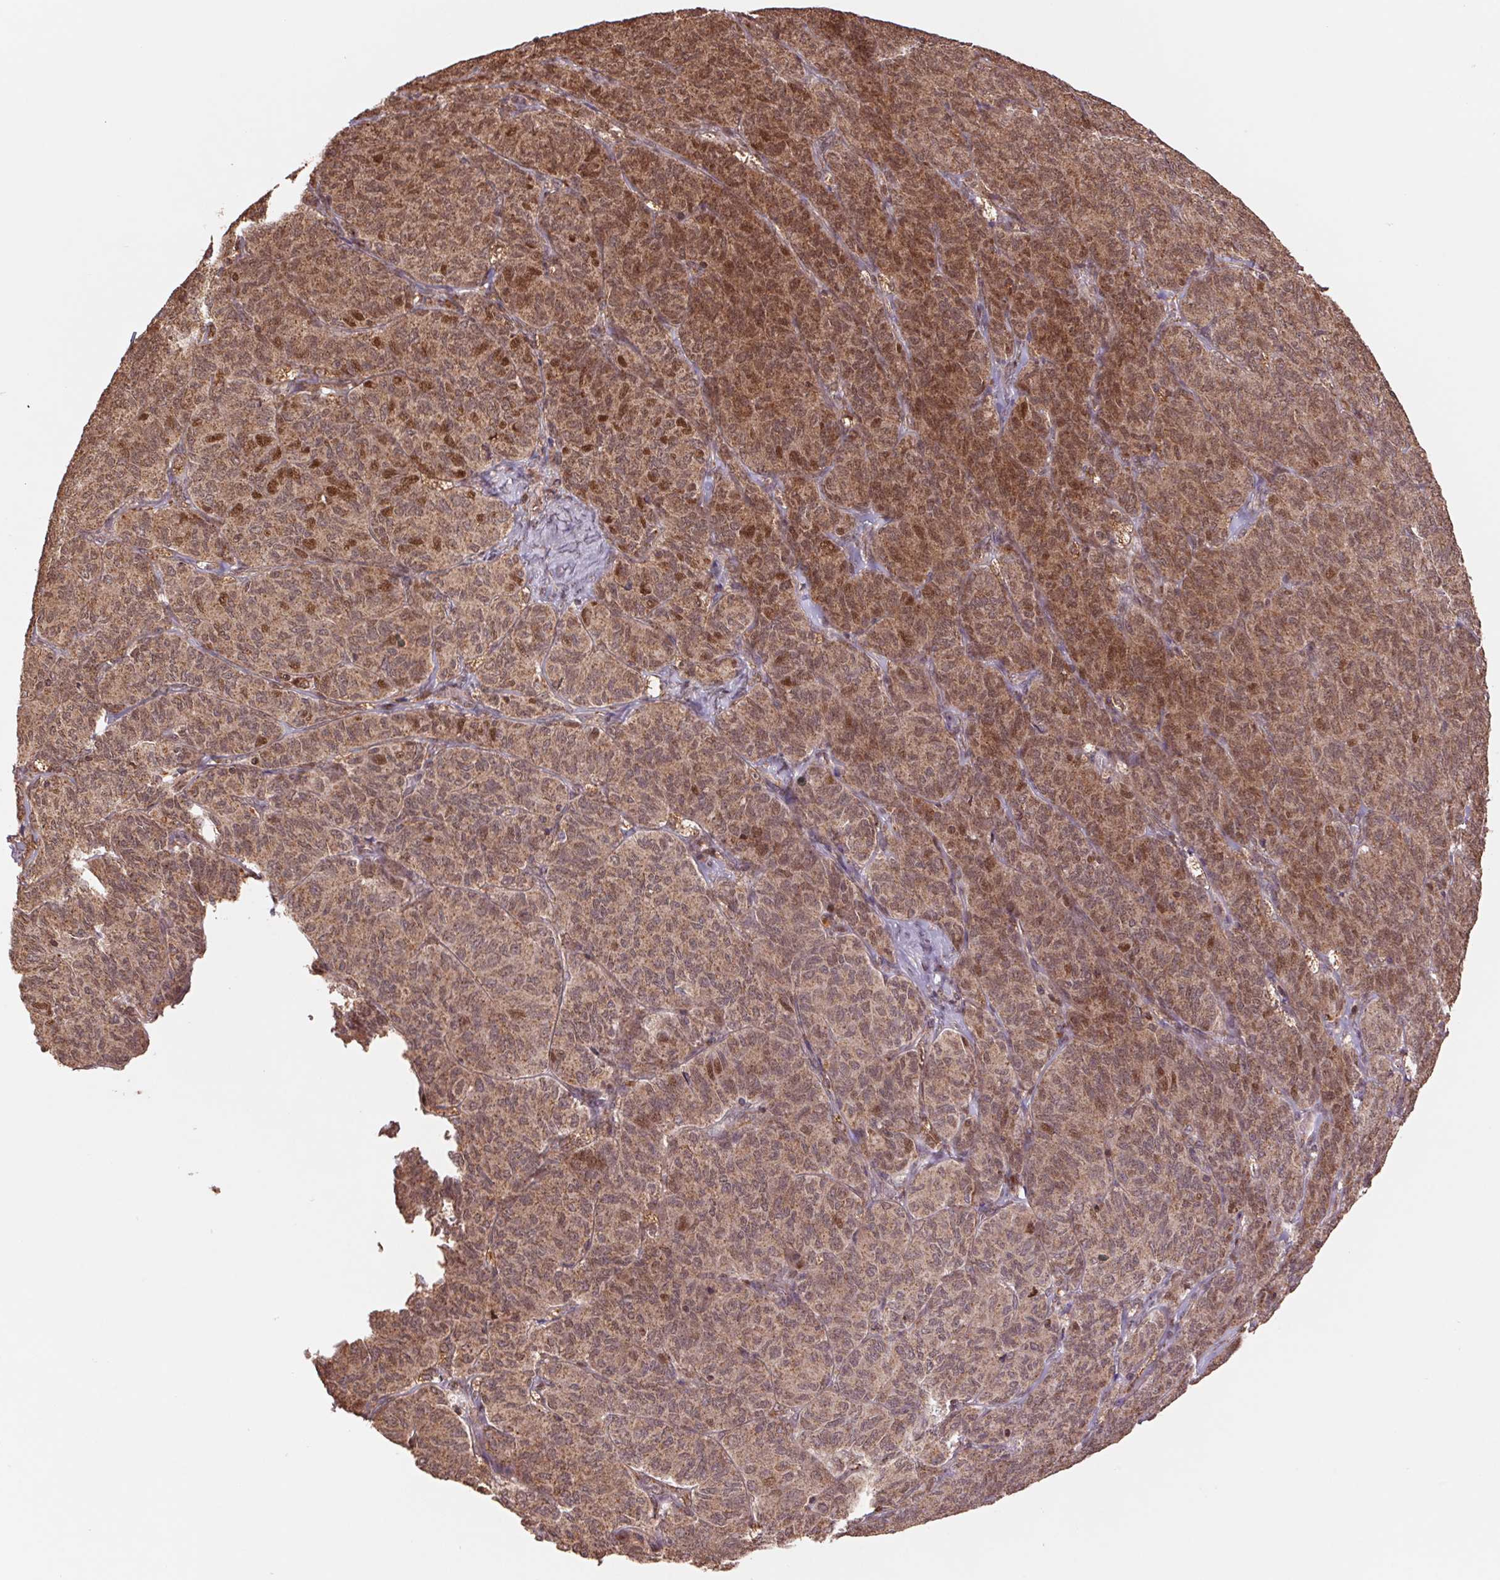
{"staining": {"intensity": "moderate", "quantity": ">75%", "location": "cytoplasmic/membranous,nuclear"}, "tissue": "ovarian cancer", "cell_type": "Tumor cells", "image_type": "cancer", "snomed": [{"axis": "morphology", "description": "Carcinoma, endometroid"}, {"axis": "topography", "description": "Ovary"}], "caption": "The immunohistochemical stain highlights moderate cytoplasmic/membranous and nuclear expression in tumor cells of ovarian cancer tissue.", "gene": "PDHA1", "patient": {"sex": "female", "age": 80}}